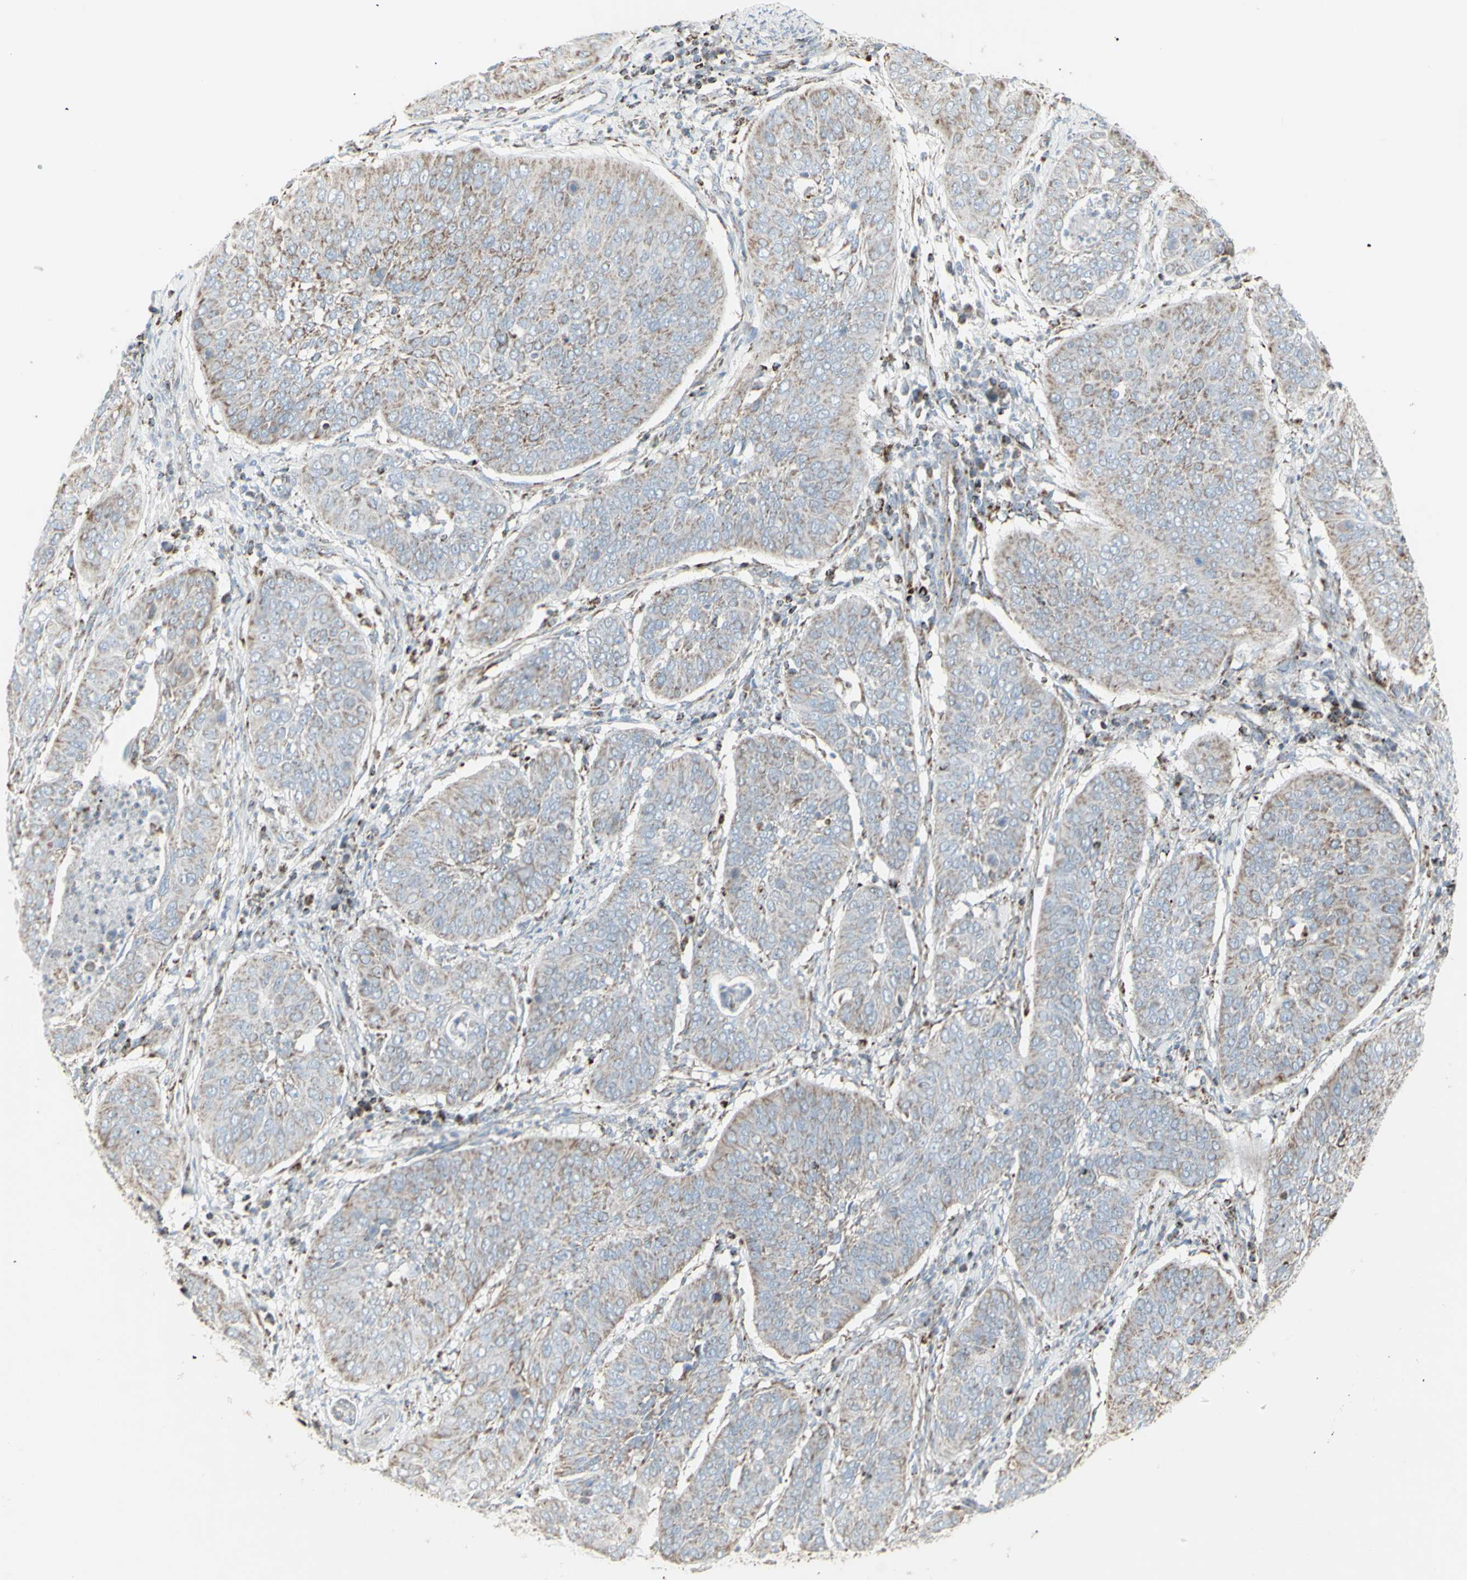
{"staining": {"intensity": "moderate", "quantity": "25%-75%", "location": "cytoplasmic/membranous"}, "tissue": "cervical cancer", "cell_type": "Tumor cells", "image_type": "cancer", "snomed": [{"axis": "morphology", "description": "Normal tissue, NOS"}, {"axis": "morphology", "description": "Squamous cell carcinoma, NOS"}, {"axis": "topography", "description": "Cervix"}], "caption": "IHC photomicrograph of cervical squamous cell carcinoma stained for a protein (brown), which reveals medium levels of moderate cytoplasmic/membranous positivity in about 25%-75% of tumor cells.", "gene": "PLGRKT", "patient": {"sex": "female", "age": 39}}